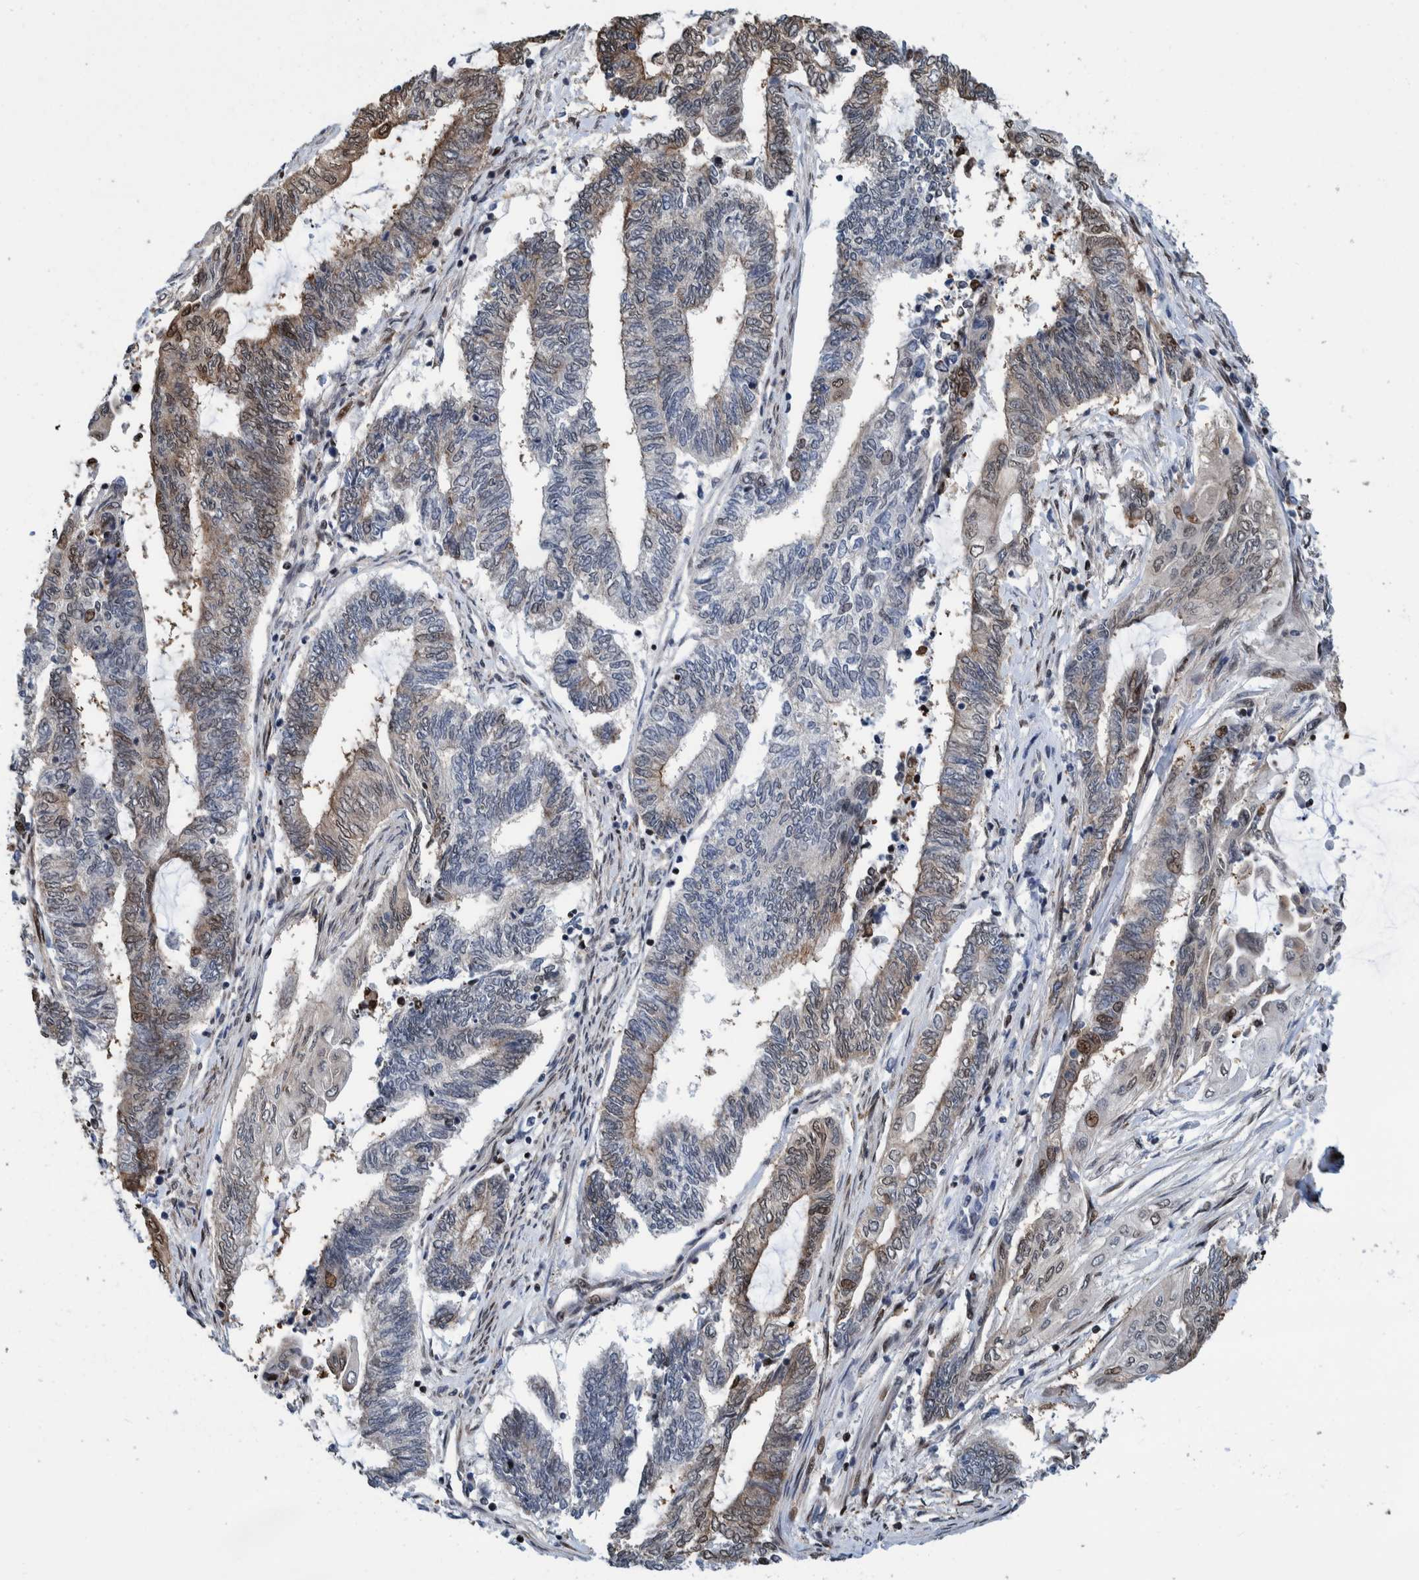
{"staining": {"intensity": "moderate", "quantity": "25%-75%", "location": "nuclear"}, "tissue": "endometrial cancer", "cell_type": "Tumor cells", "image_type": "cancer", "snomed": [{"axis": "morphology", "description": "Adenocarcinoma, NOS"}, {"axis": "topography", "description": "Uterus"}, {"axis": "topography", "description": "Endometrium"}], "caption": "Protein staining demonstrates moderate nuclear staining in approximately 25%-75% of tumor cells in endometrial cancer (adenocarcinoma).", "gene": "HEATR9", "patient": {"sex": "female", "age": 70}}